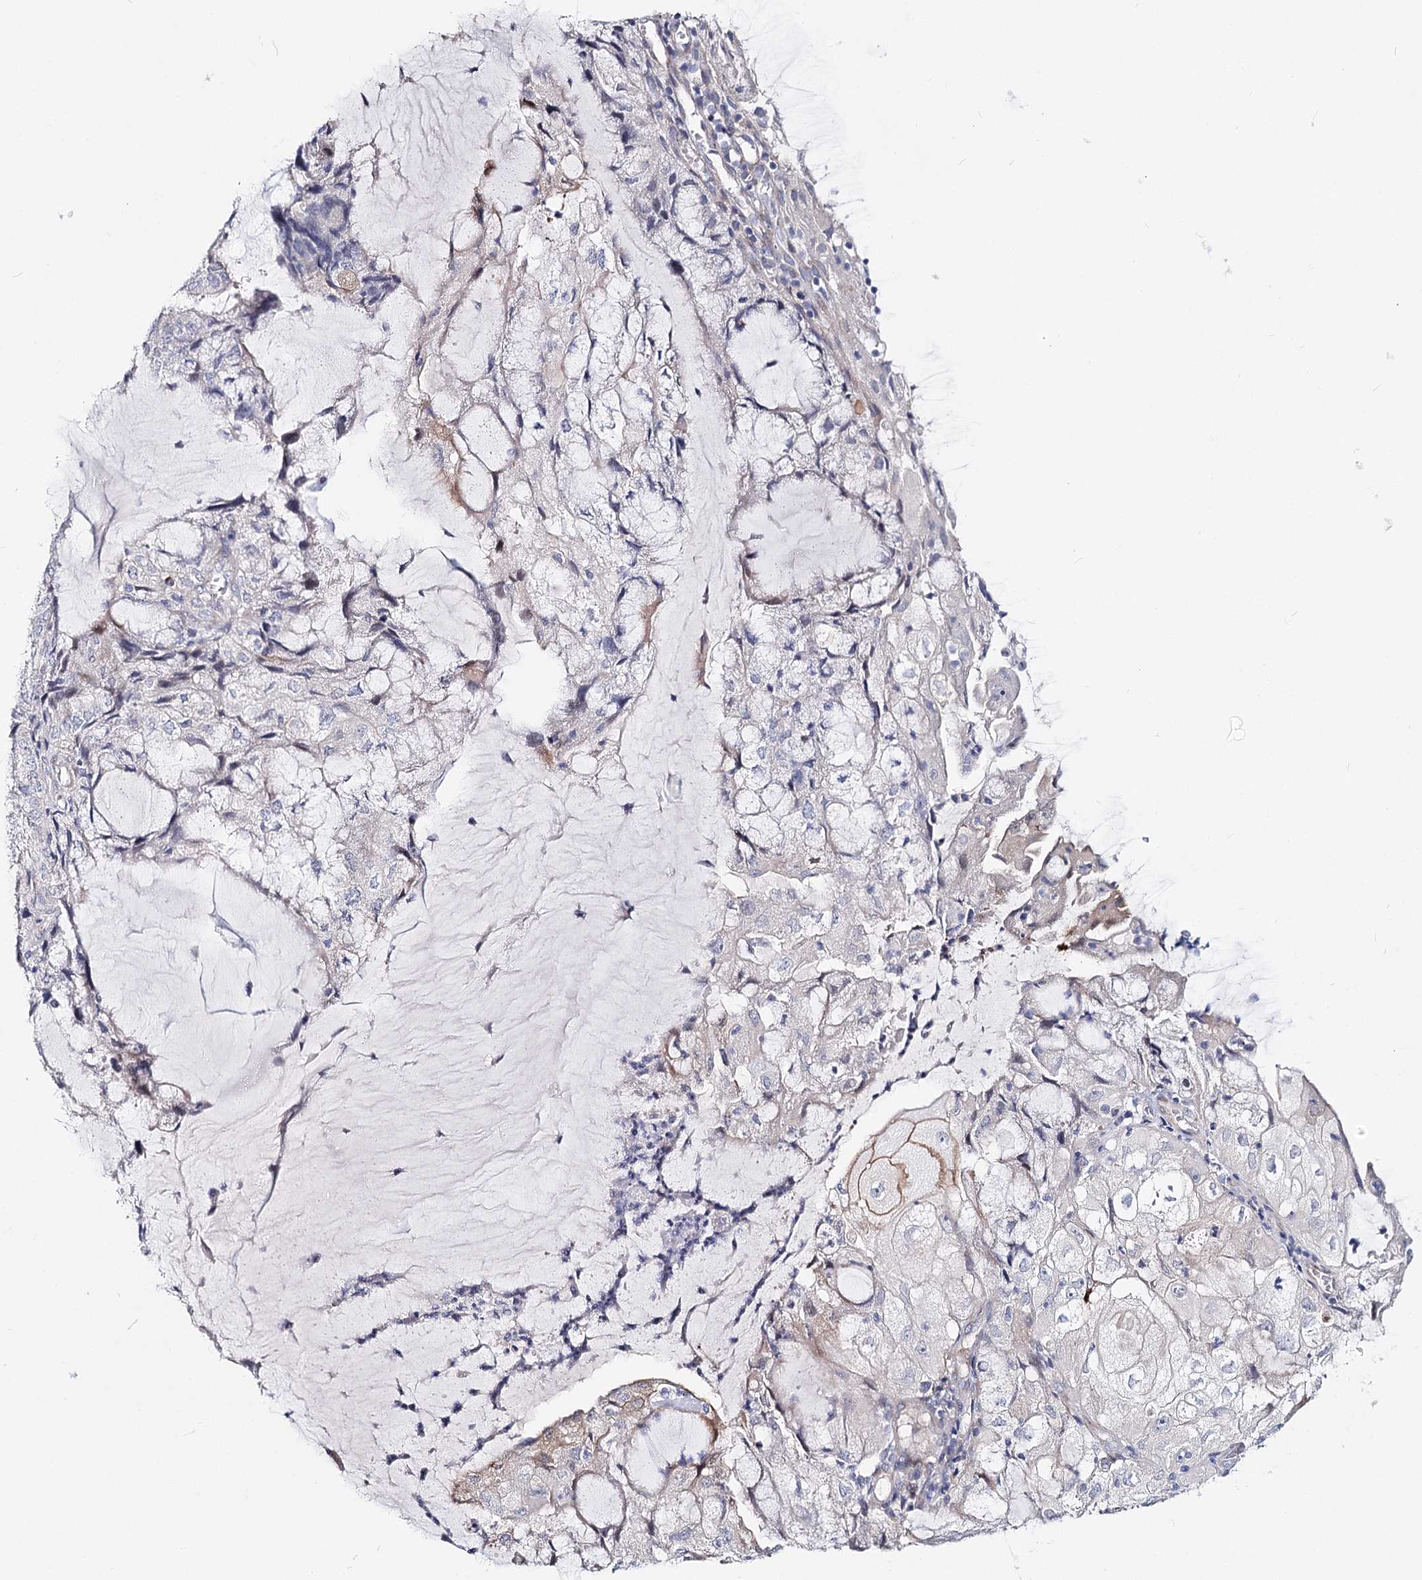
{"staining": {"intensity": "moderate", "quantity": "<25%", "location": "cytoplasmic/membranous"}, "tissue": "endometrial cancer", "cell_type": "Tumor cells", "image_type": "cancer", "snomed": [{"axis": "morphology", "description": "Adenocarcinoma, NOS"}, {"axis": "topography", "description": "Endometrium"}], "caption": "Brown immunohistochemical staining in human endometrial adenocarcinoma exhibits moderate cytoplasmic/membranous staining in about <25% of tumor cells.", "gene": "TEX12", "patient": {"sex": "female", "age": 81}}